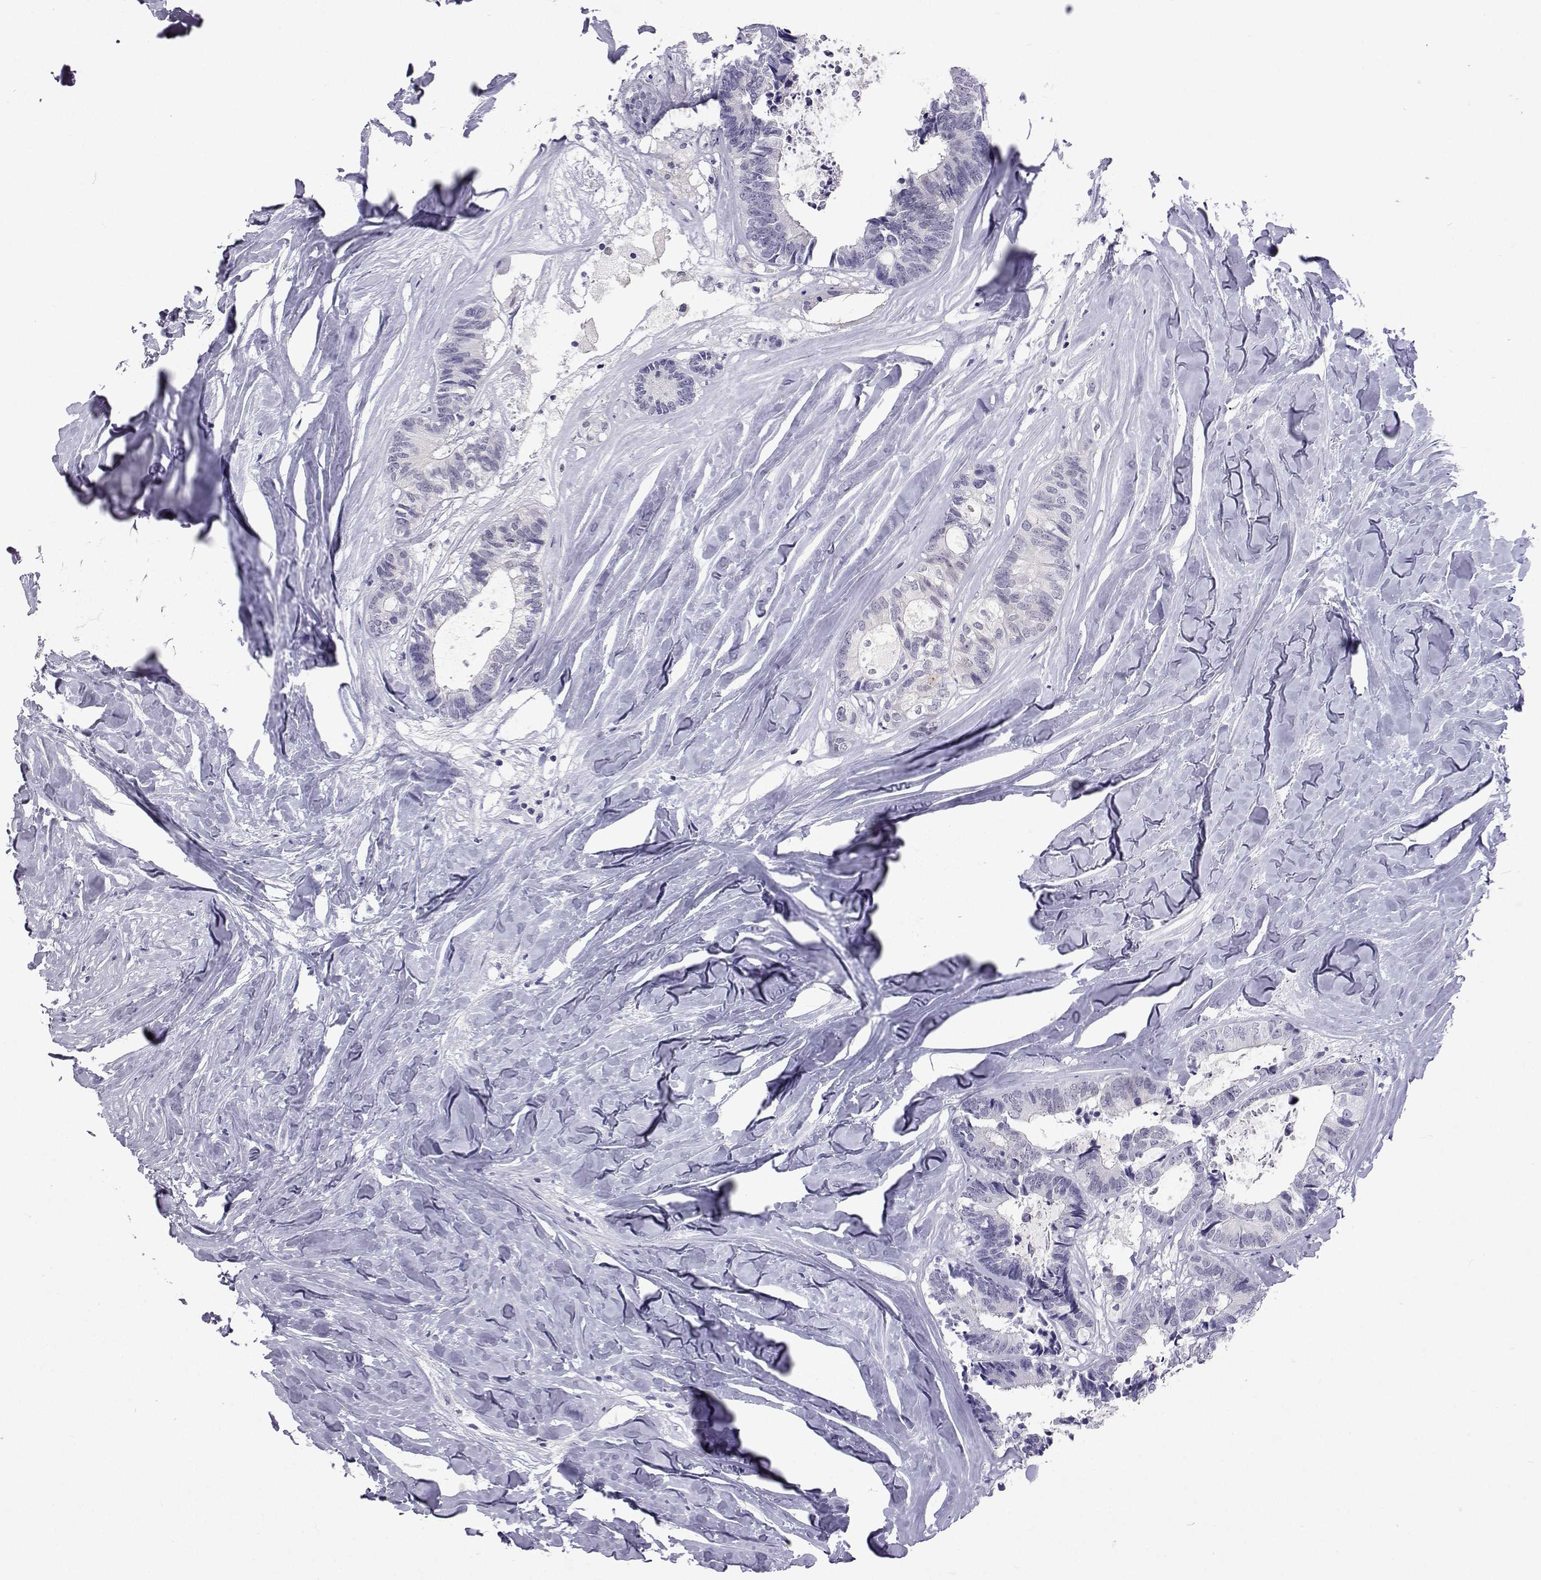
{"staining": {"intensity": "negative", "quantity": "none", "location": "none"}, "tissue": "colorectal cancer", "cell_type": "Tumor cells", "image_type": "cancer", "snomed": [{"axis": "morphology", "description": "Adenocarcinoma, NOS"}, {"axis": "topography", "description": "Colon"}, {"axis": "topography", "description": "Rectum"}], "caption": "There is no significant expression in tumor cells of colorectal cancer (adenocarcinoma).", "gene": "GALM", "patient": {"sex": "male", "age": 57}}